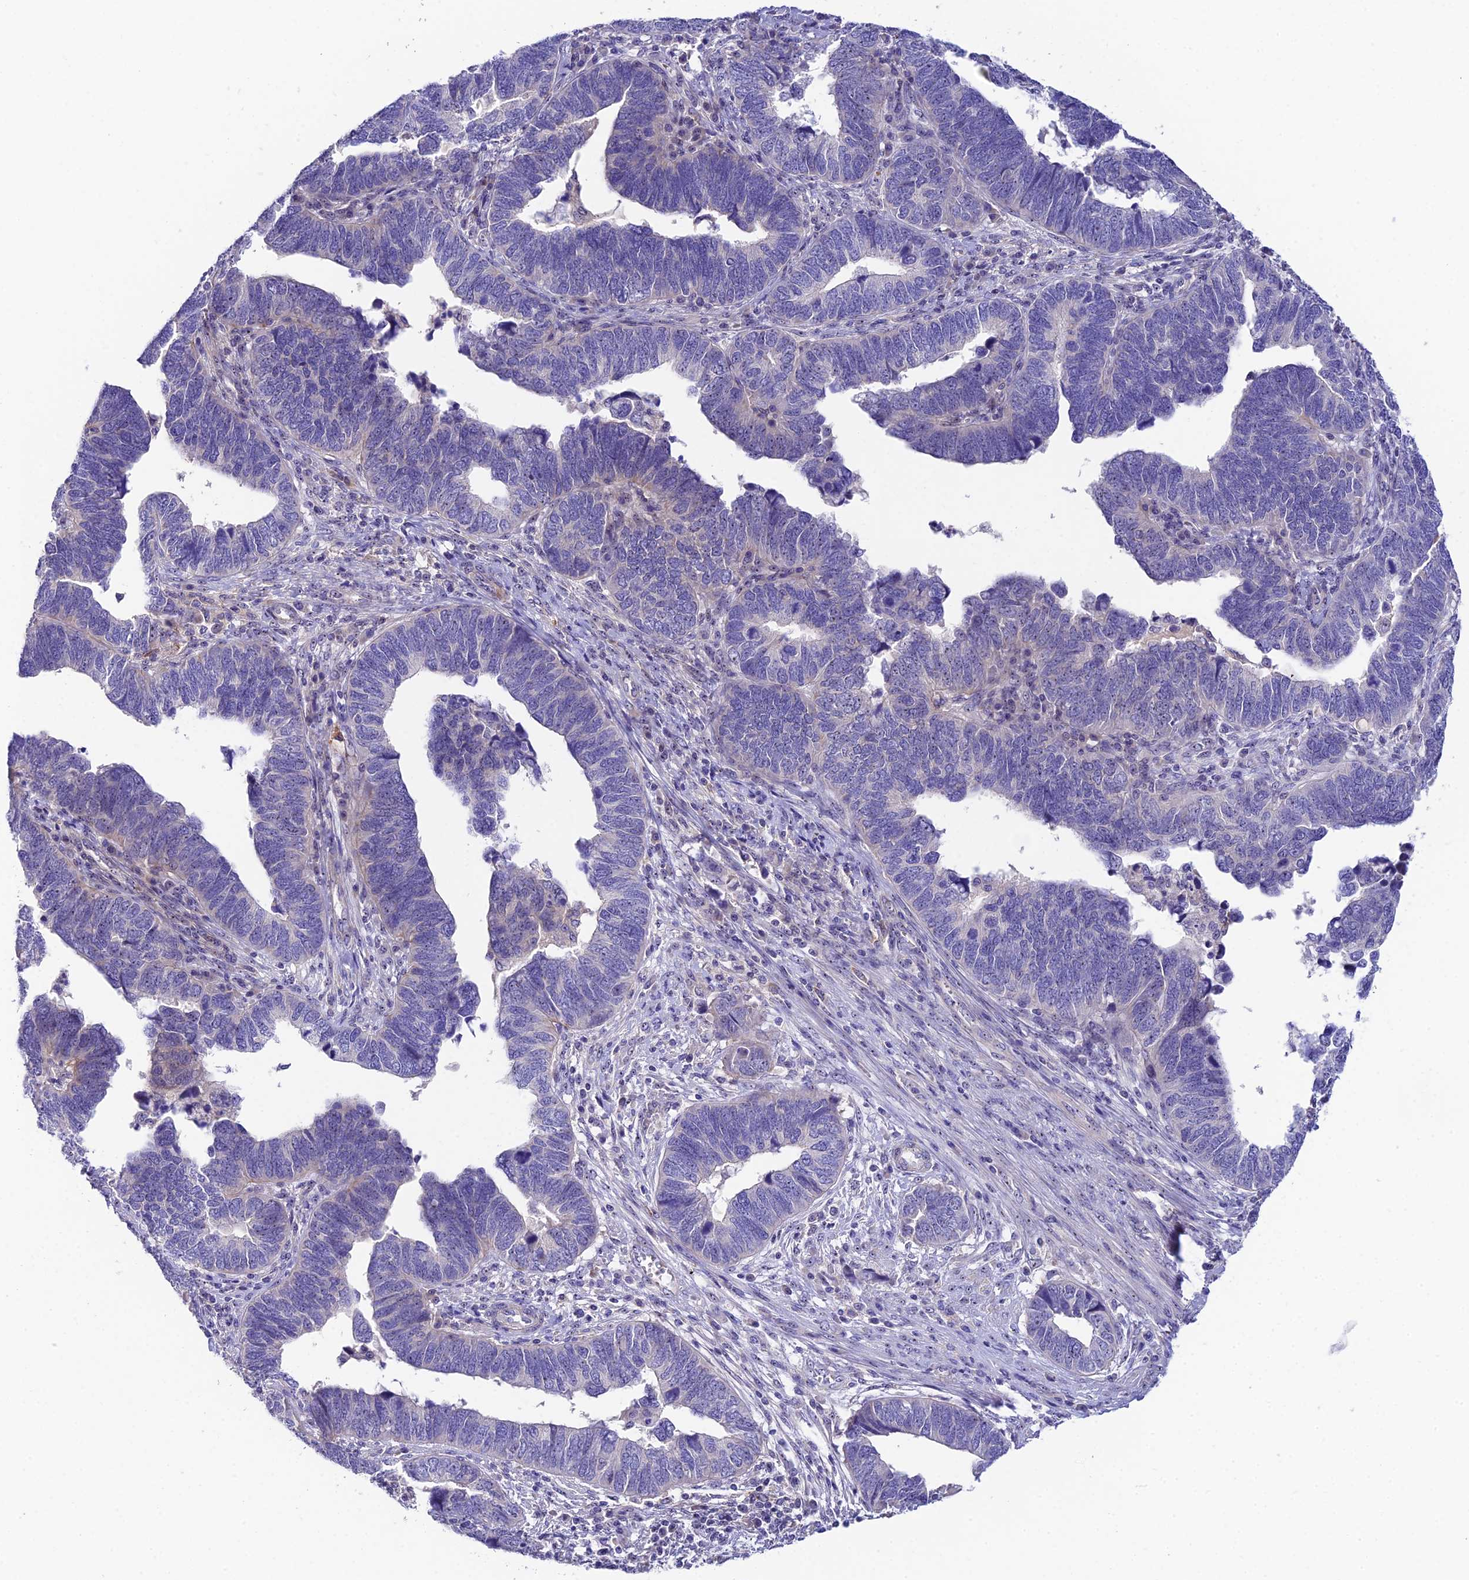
{"staining": {"intensity": "negative", "quantity": "none", "location": "none"}, "tissue": "endometrial cancer", "cell_type": "Tumor cells", "image_type": "cancer", "snomed": [{"axis": "morphology", "description": "Adenocarcinoma, NOS"}, {"axis": "topography", "description": "Endometrium"}], "caption": "Immunohistochemical staining of human endometrial cancer displays no significant staining in tumor cells.", "gene": "DUSP29", "patient": {"sex": "female", "age": 79}}